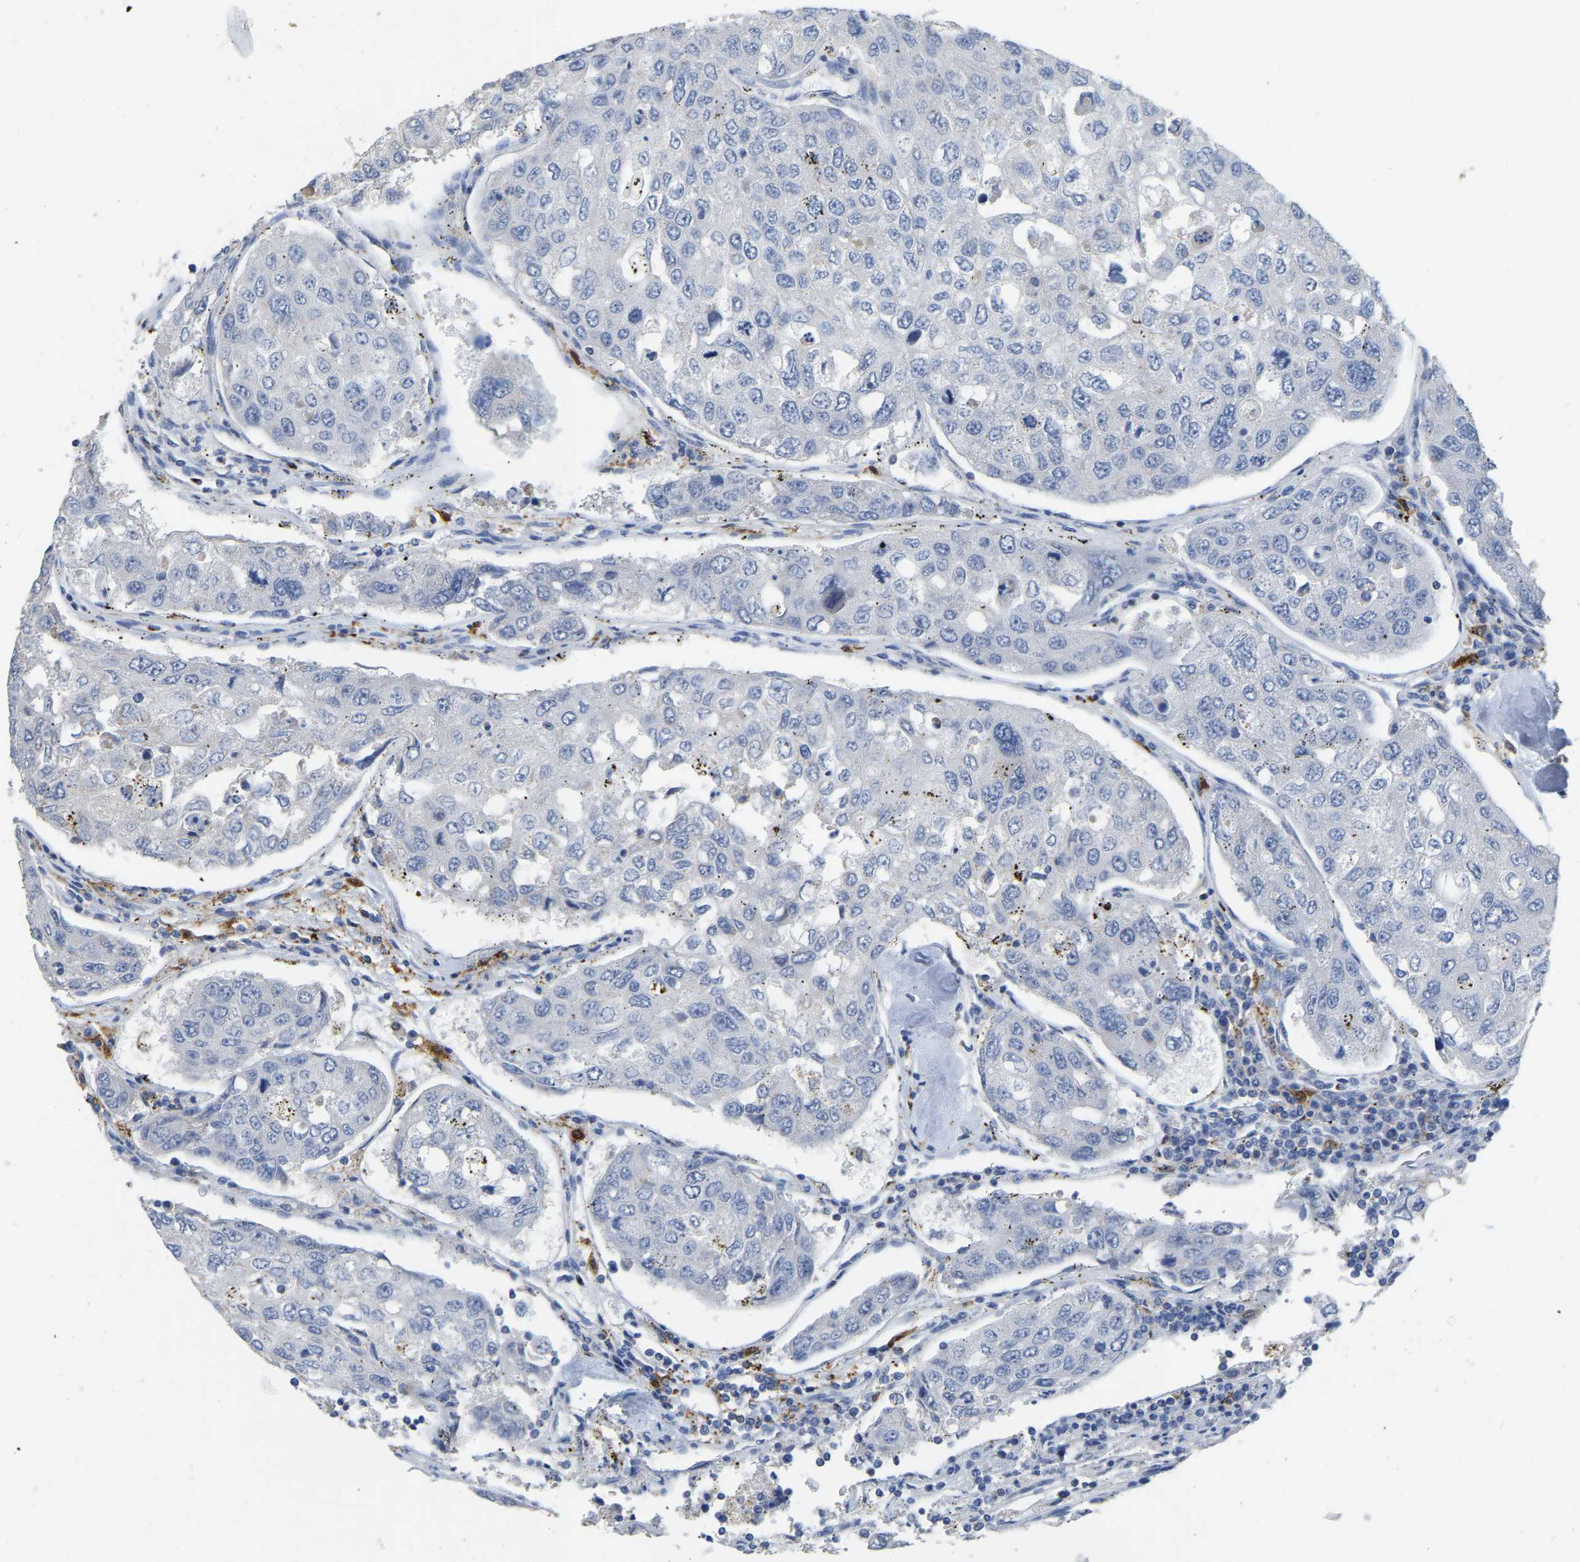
{"staining": {"intensity": "negative", "quantity": "none", "location": "none"}, "tissue": "urothelial cancer", "cell_type": "Tumor cells", "image_type": "cancer", "snomed": [{"axis": "morphology", "description": "Urothelial carcinoma, High grade"}, {"axis": "topography", "description": "Lymph node"}, {"axis": "topography", "description": "Urinary bladder"}], "caption": "The immunohistochemistry histopathology image has no significant expression in tumor cells of urothelial cancer tissue.", "gene": "ULBP2", "patient": {"sex": "male", "age": 51}}